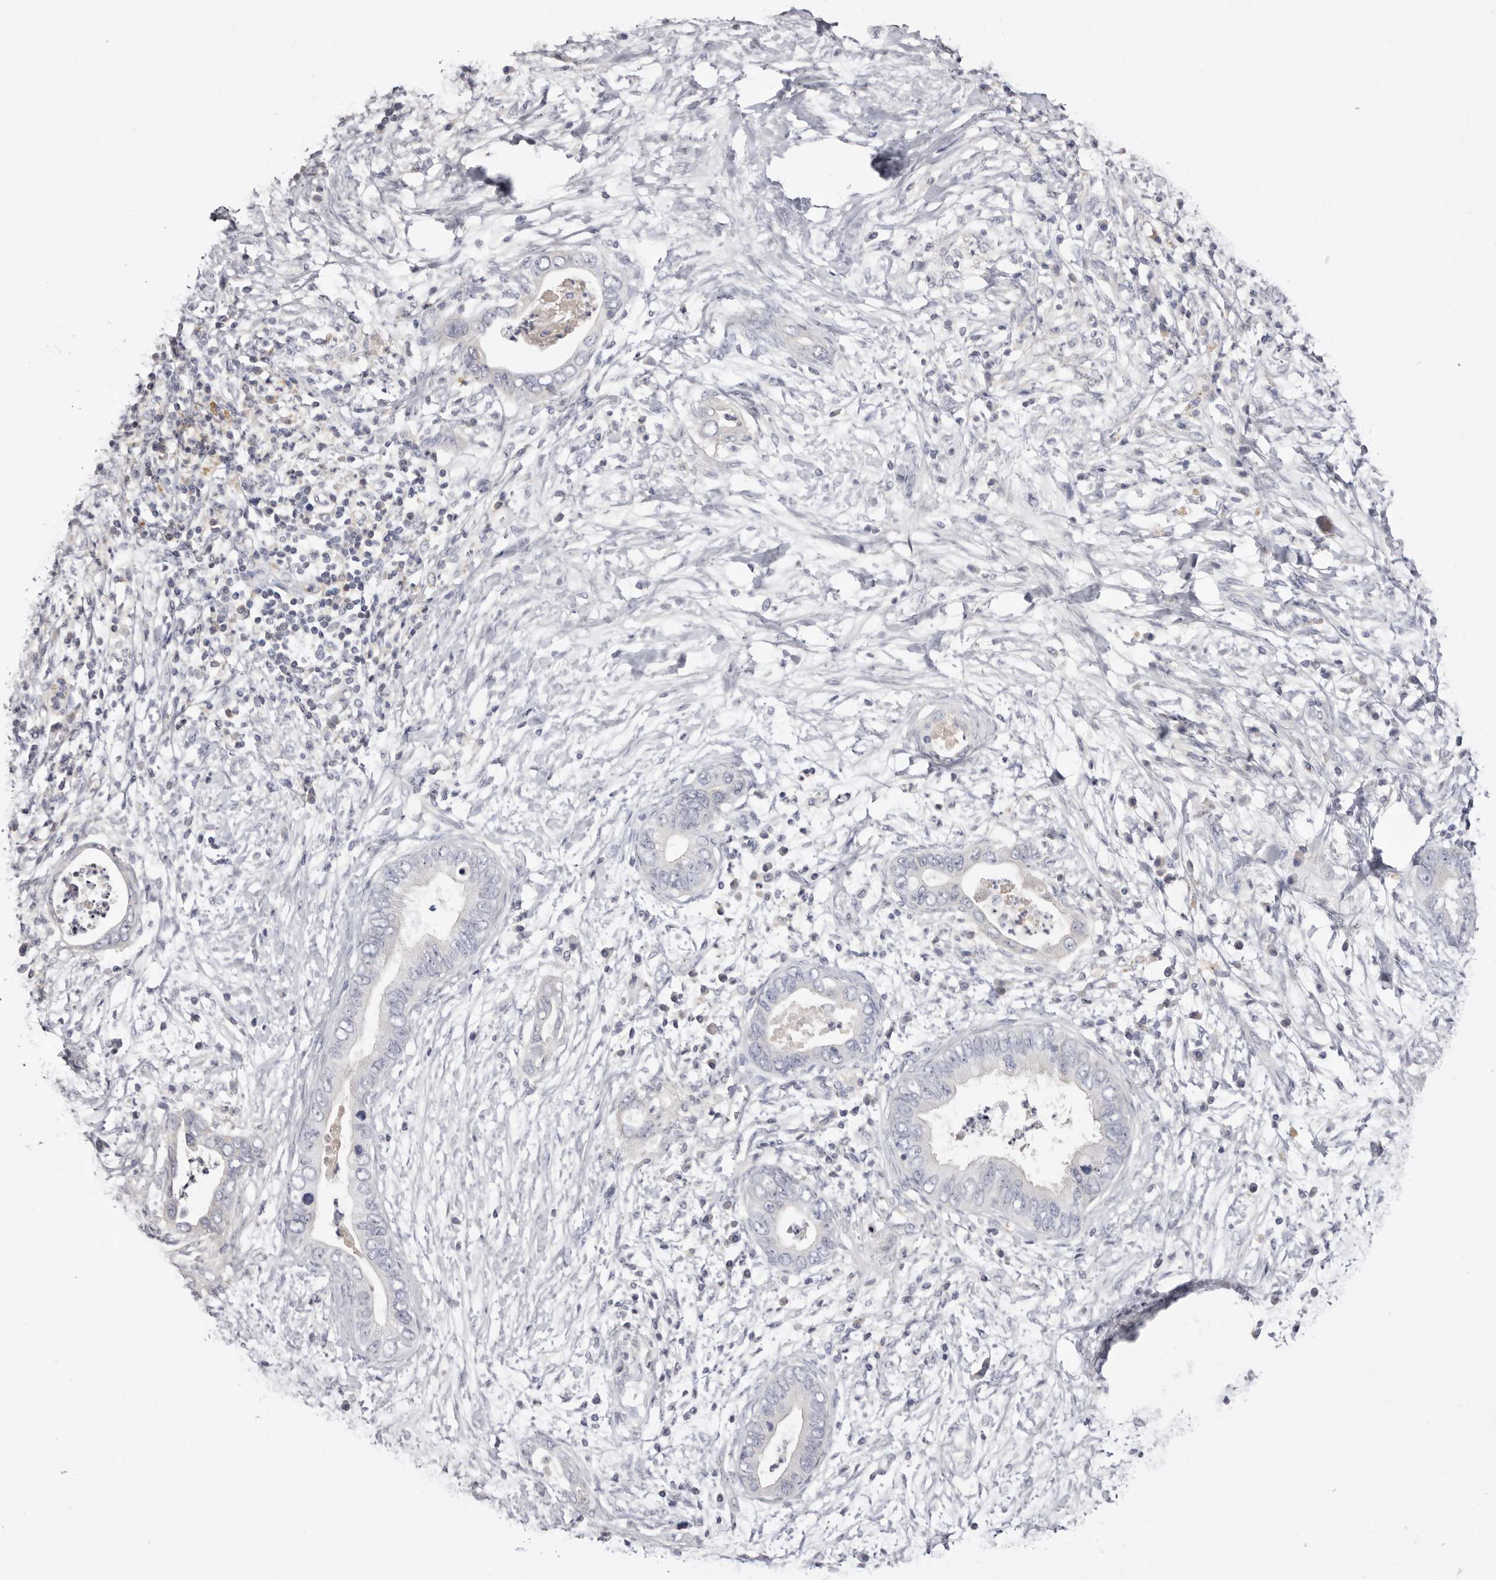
{"staining": {"intensity": "negative", "quantity": "none", "location": "none"}, "tissue": "pancreatic cancer", "cell_type": "Tumor cells", "image_type": "cancer", "snomed": [{"axis": "morphology", "description": "Adenocarcinoma, NOS"}, {"axis": "topography", "description": "Pancreas"}], "caption": "Adenocarcinoma (pancreatic) stained for a protein using IHC exhibits no positivity tumor cells.", "gene": "S1PR5", "patient": {"sex": "male", "age": 75}}